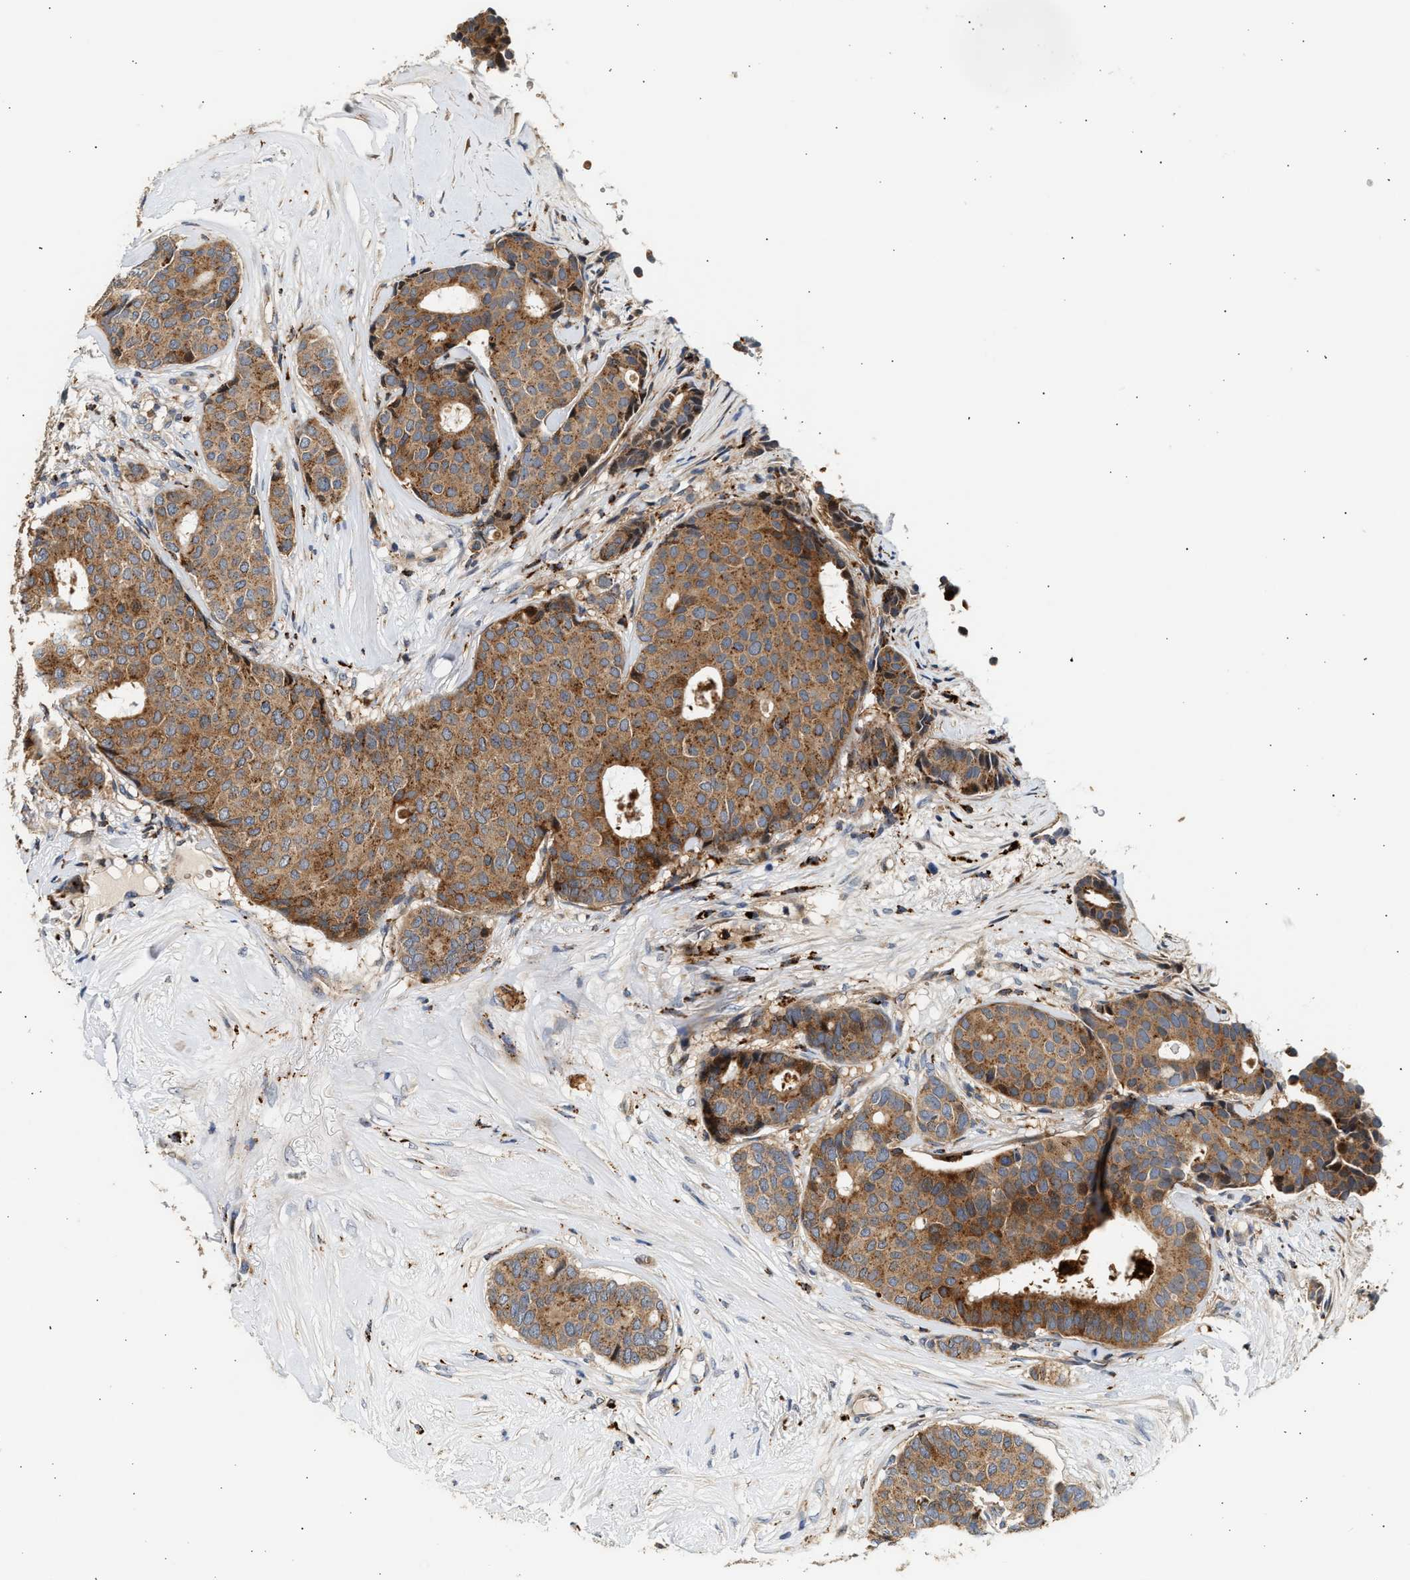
{"staining": {"intensity": "moderate", "quantity": ">75%", "location": "cytoplasmic/membranous"}, "tissue": "breast cancer", "cell_type": "Tumor cells", "image_type": "cancer", "snomed": [{"axis": "morphology", "description": "Duct carcinoma"}, {"axis": "topography", "description": "Breast"}], "caption": "This is a photomicrograph of IHC staining of breast cancer, which shows moderate staining in the cytoplasmic/membranous of tumor cells.", "gene": "PLD3", "patient": {"sex": "female", "age": 75}}